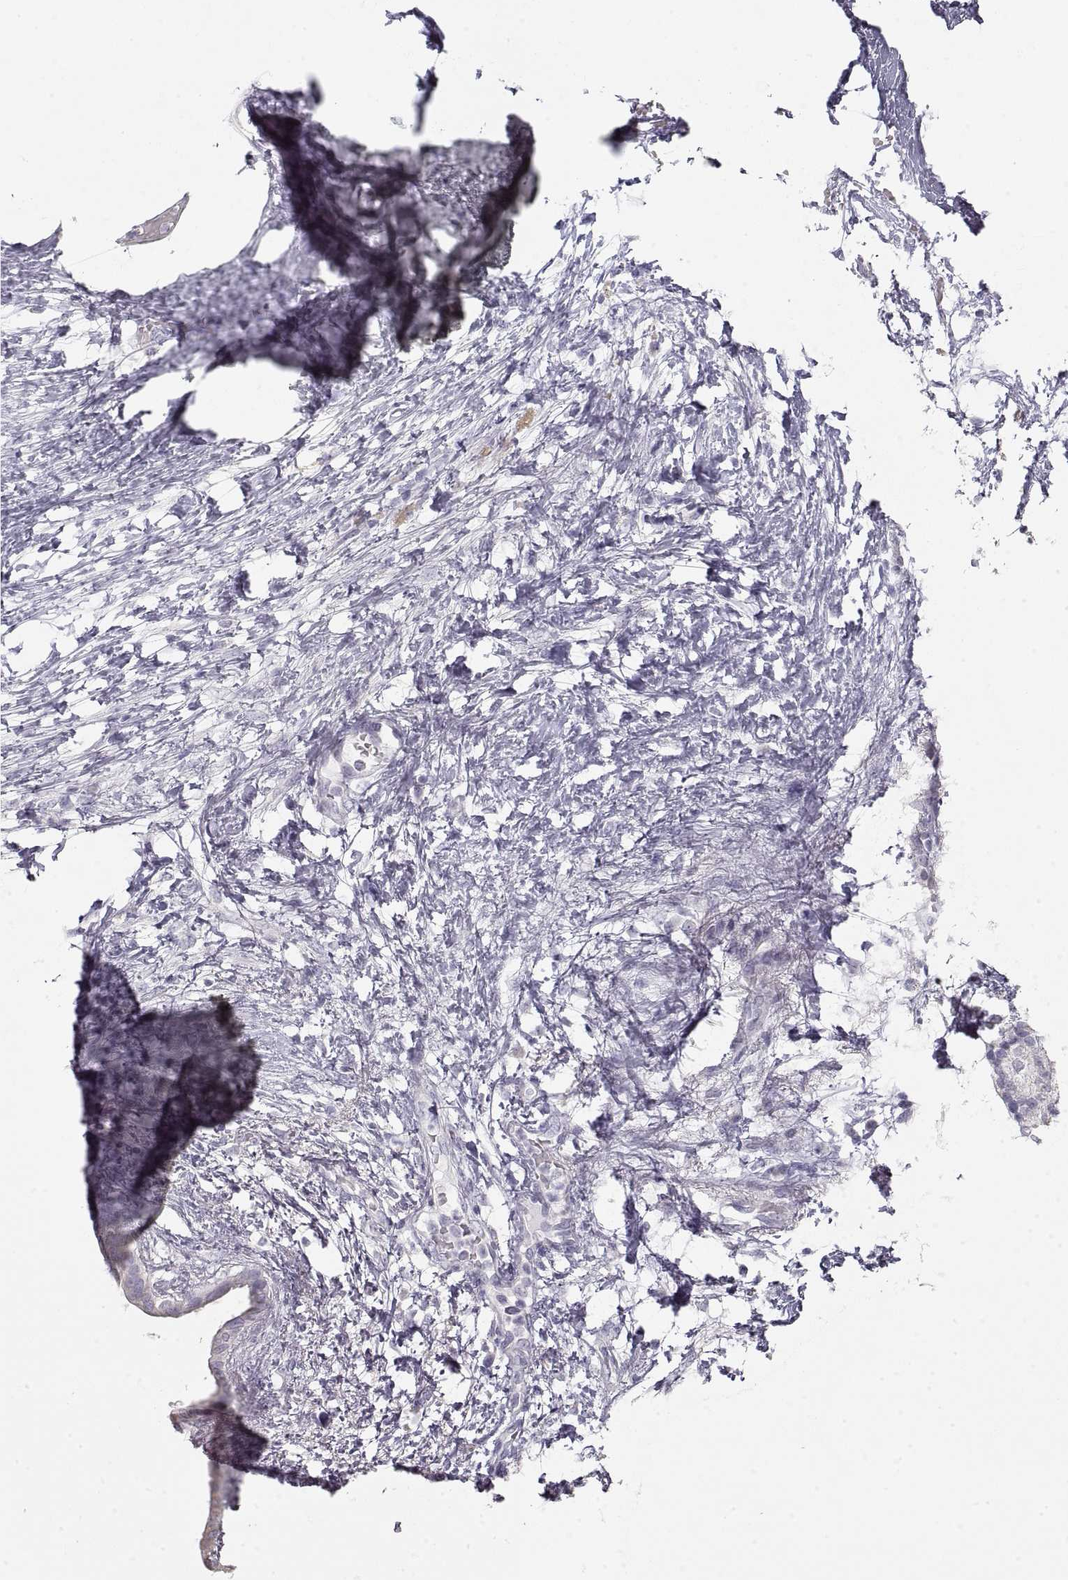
{"staining": {"intensity": "negative", "quantity": "none", "location": "none"}, "tissue": "pancreatic cancer", "cell_type": "Tumor cells", "image_type": "cancer", "snomed": [{"axis": "morphology", "description": "Adenocarcinoma, NOS"}, {"axis": "topography", "description": "Pancreas"}], "caption": "This micrograph is of pancreatic cancer stained with immunohistochemistry (IHC) to label a protein in brown with the nuclei are counter-stained blue. There is no positivity in tumor cells. Nuclei are stained in blue.", "gene": "ZP3", "patient": {"sex": "female", "age": 72}}